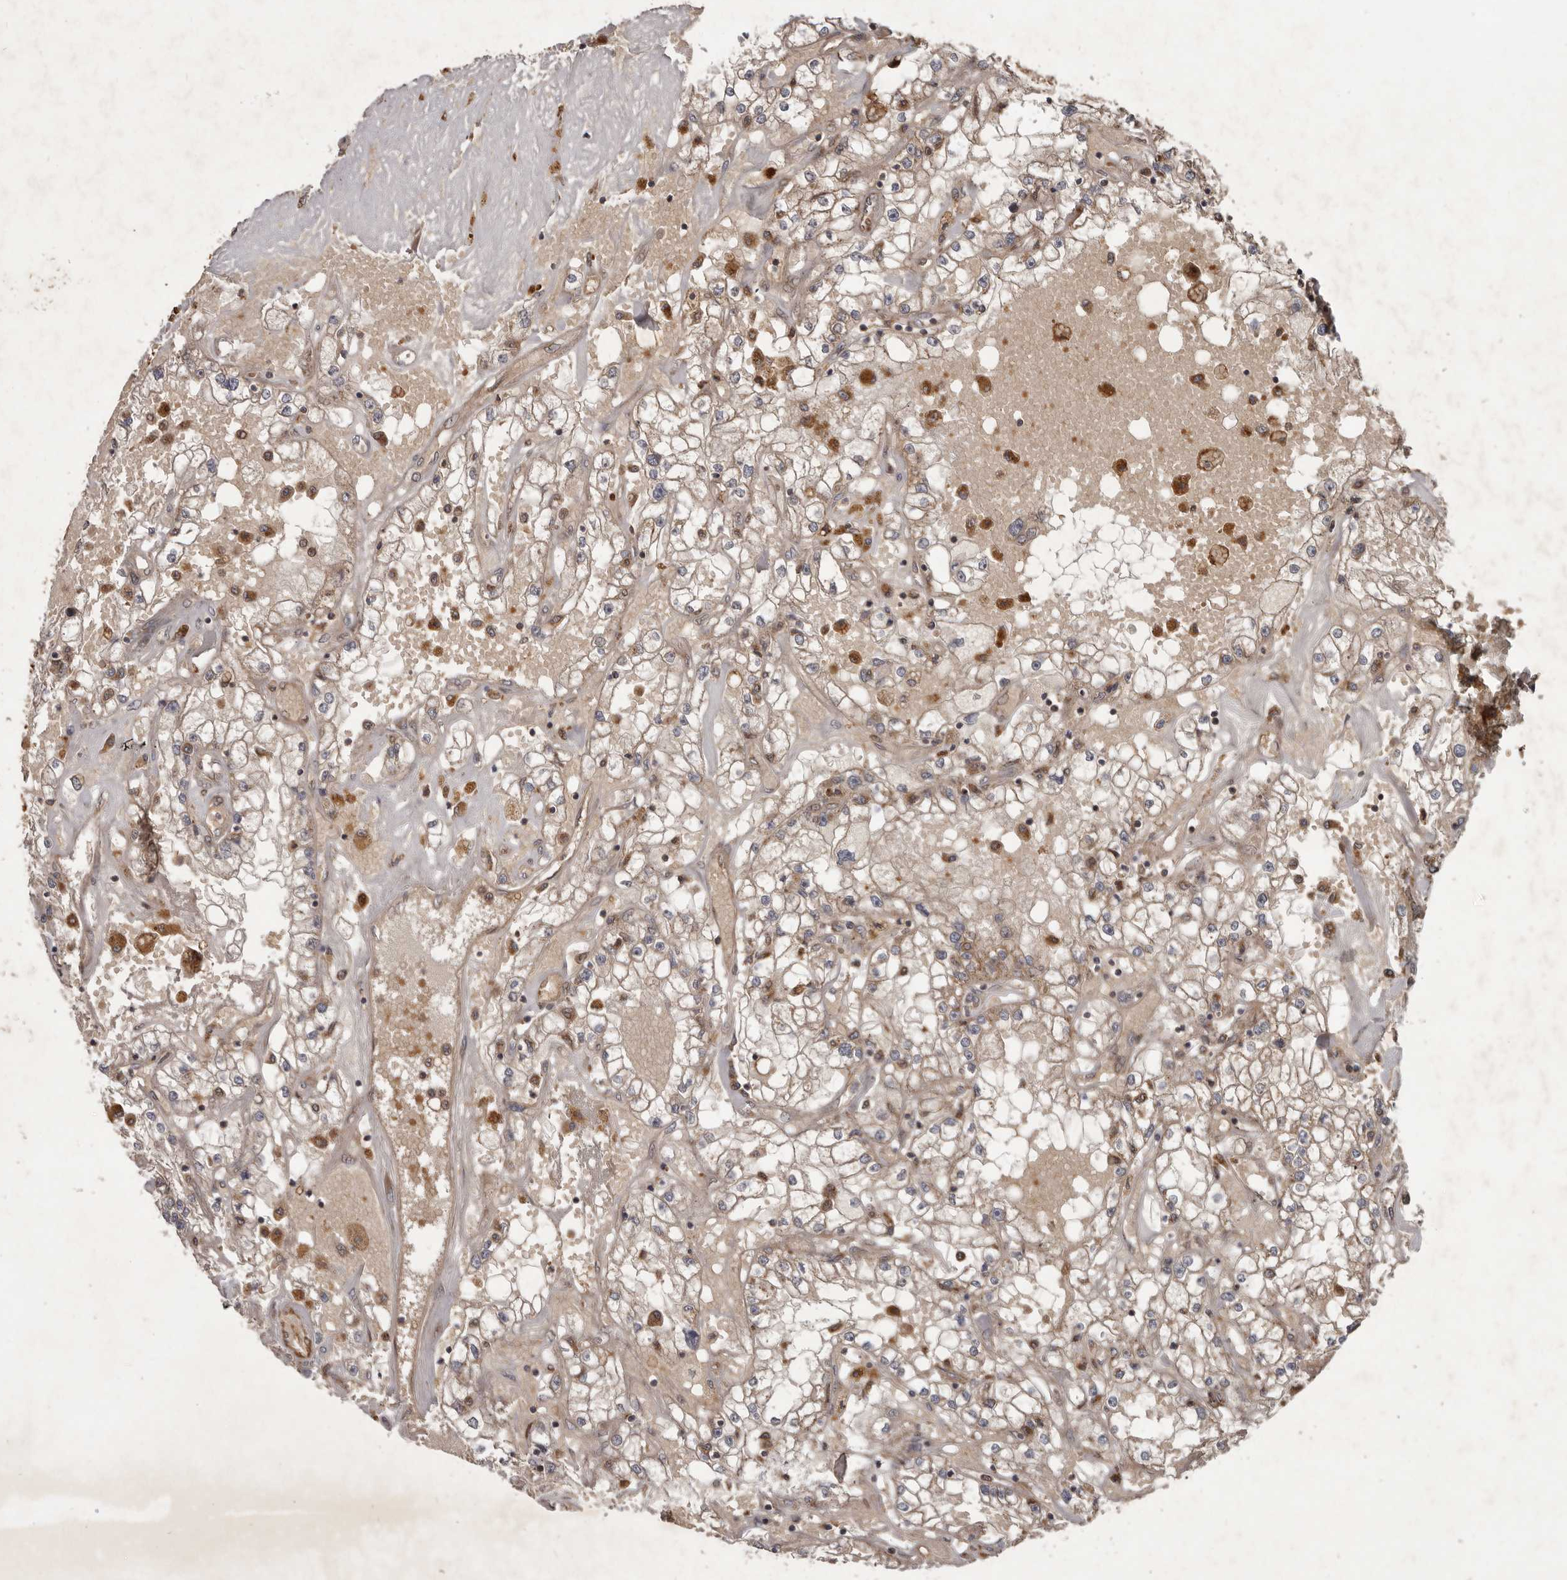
{"staining": {"intensity": "negative", "quantity": "none", "location": "none"}, "tissue": "renal cancer", "cell_type": "Tumor cells", "image_type": "cancer", "snomed": [{"axis": "morphology", "description": "Adenocarcinoma, NOS"}, {"axis": "topography", "description": "Kidney"}], "caption": "Adenocarcinoma (renal) was stained to show a protein in brown. There is no significant positivity in tumor cells.", "gene": "STK36", "patient": {"sex": "male", "age": 56}}